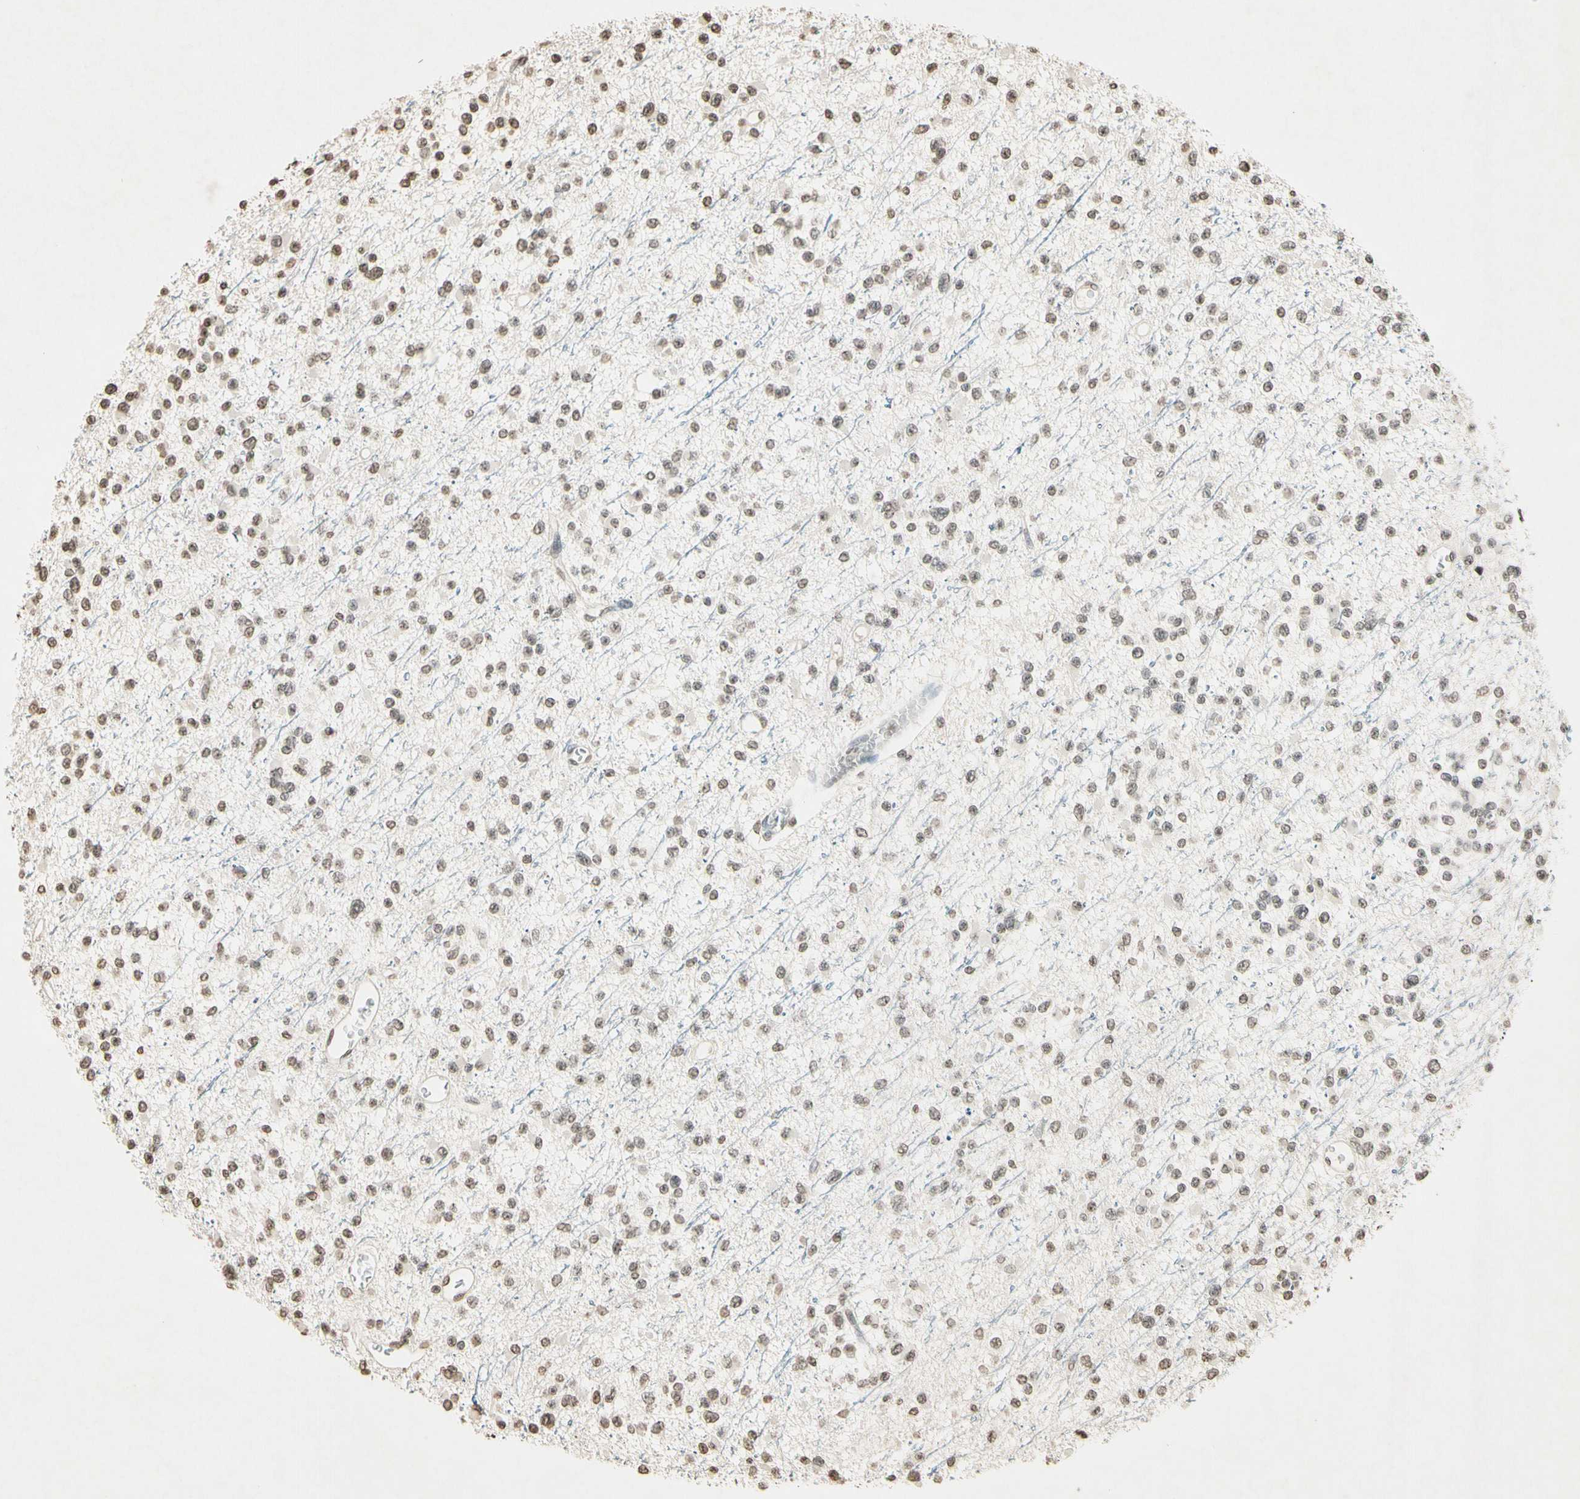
{"staining": {"intensity": "weak", "quantity": "25%-75%", "location": "nuclear"}, "tissue": "glioma", "cell_type": "Tumor cells", "image_type": "cancer", "snomed": [{"axis": "morphology", "description": "Glioma, malignant, Low grade"}, {"axis": "topography", "description": "Brain"}], "caption": "A brown stain shows weak nuclear staining of a protein in human glioma tumor cells.", "gene": "TOP1", "patient": {"sex": "female", "age": 22}}